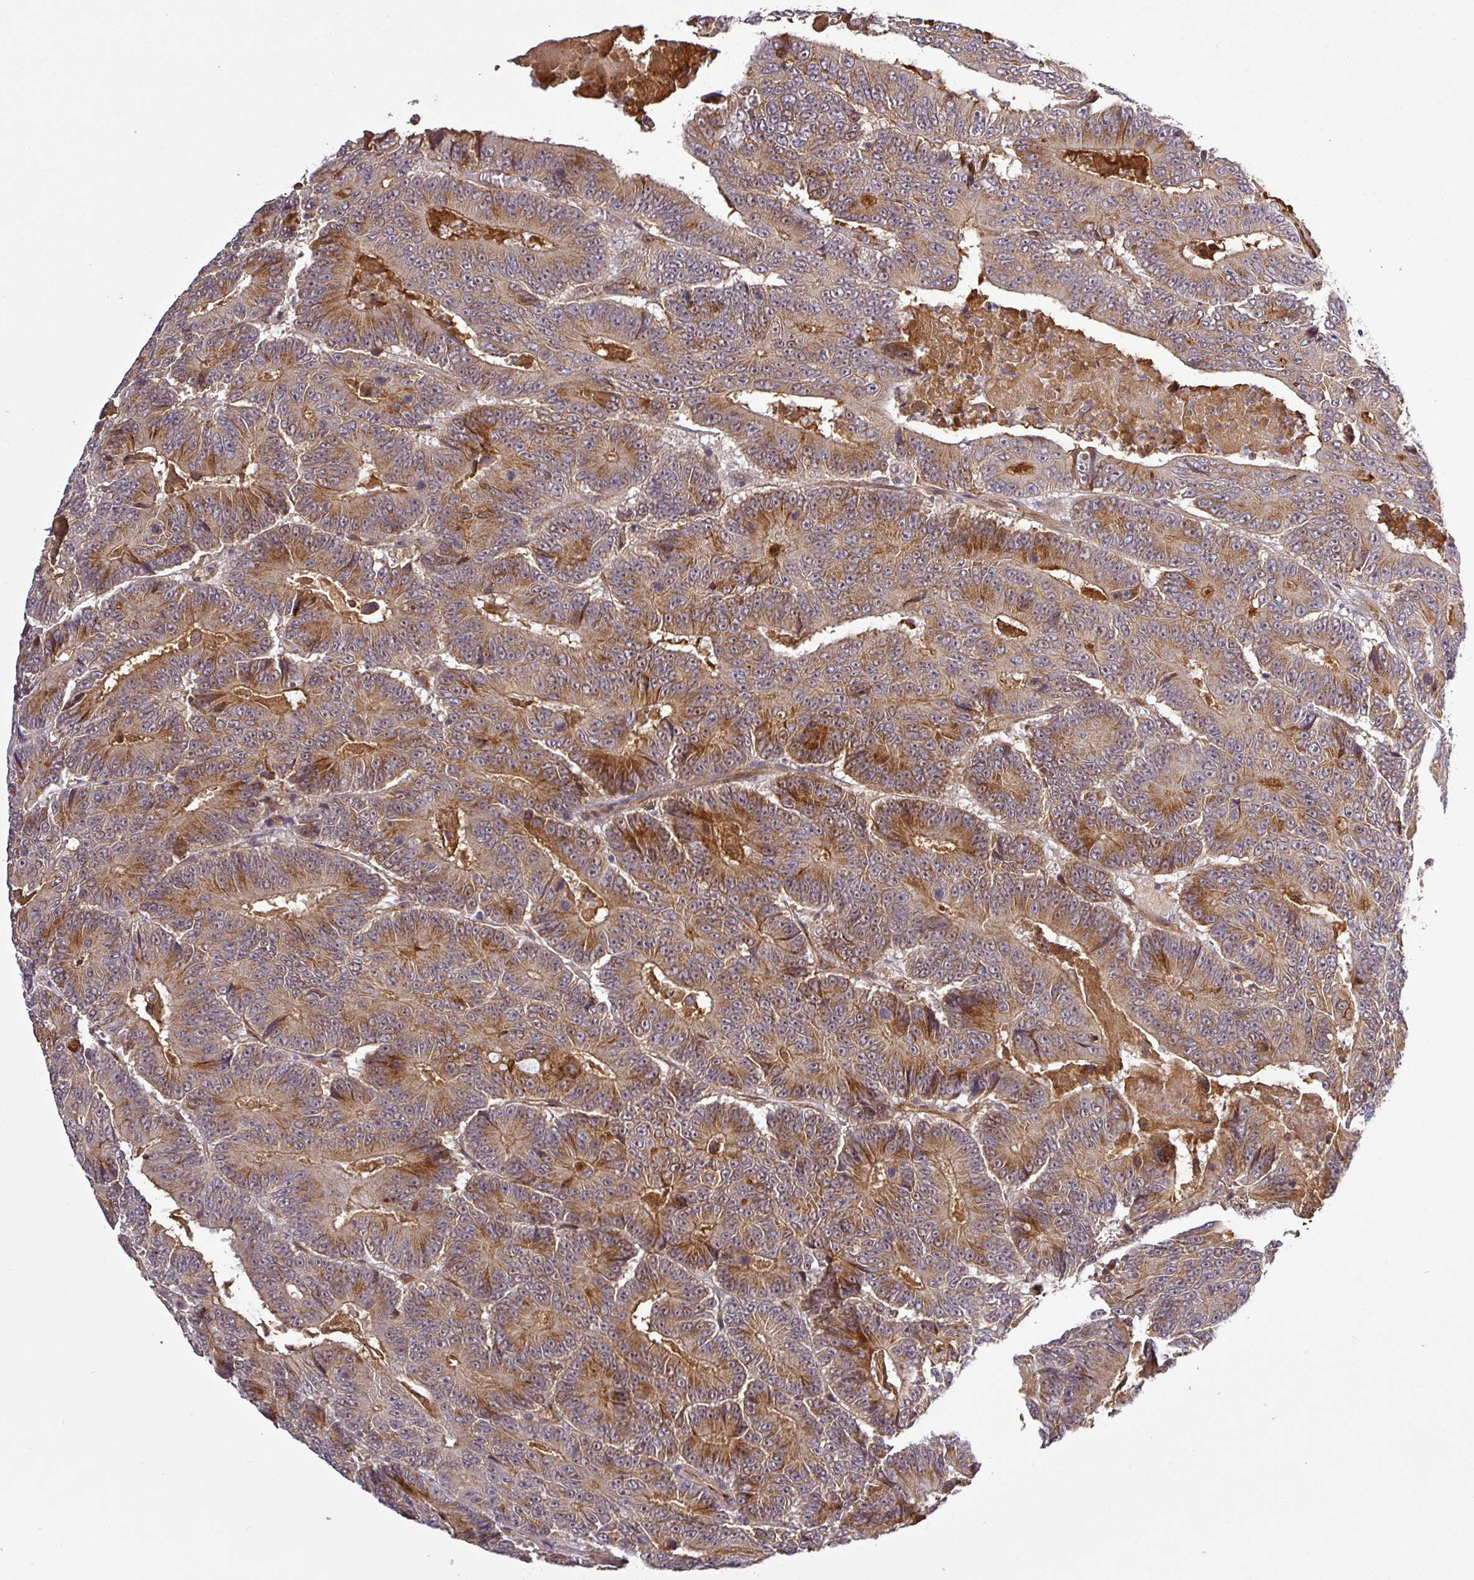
{"staining": {"intensity": "moderate", "quantity": "25%-75%", "location": "cytoplasmic/membranous"}, "tissue": "colorectal cancer", "cell_type": "Tumor cells", "image_type": "cancer", "snomed": [{"axis": "morphology", "description": "Adenocarcinoma, NOS"}, {"axis": "topography", "description": "Colon"}], "caption": "Colorectal adenocarcinoma stained for a protein (brown) displays moderate cytoplasmic/membranous positive staining in approximately 25%-75% of tumor cells.", "gene": "PCDH1", "patient": {"sex": "male", "age": 83}}